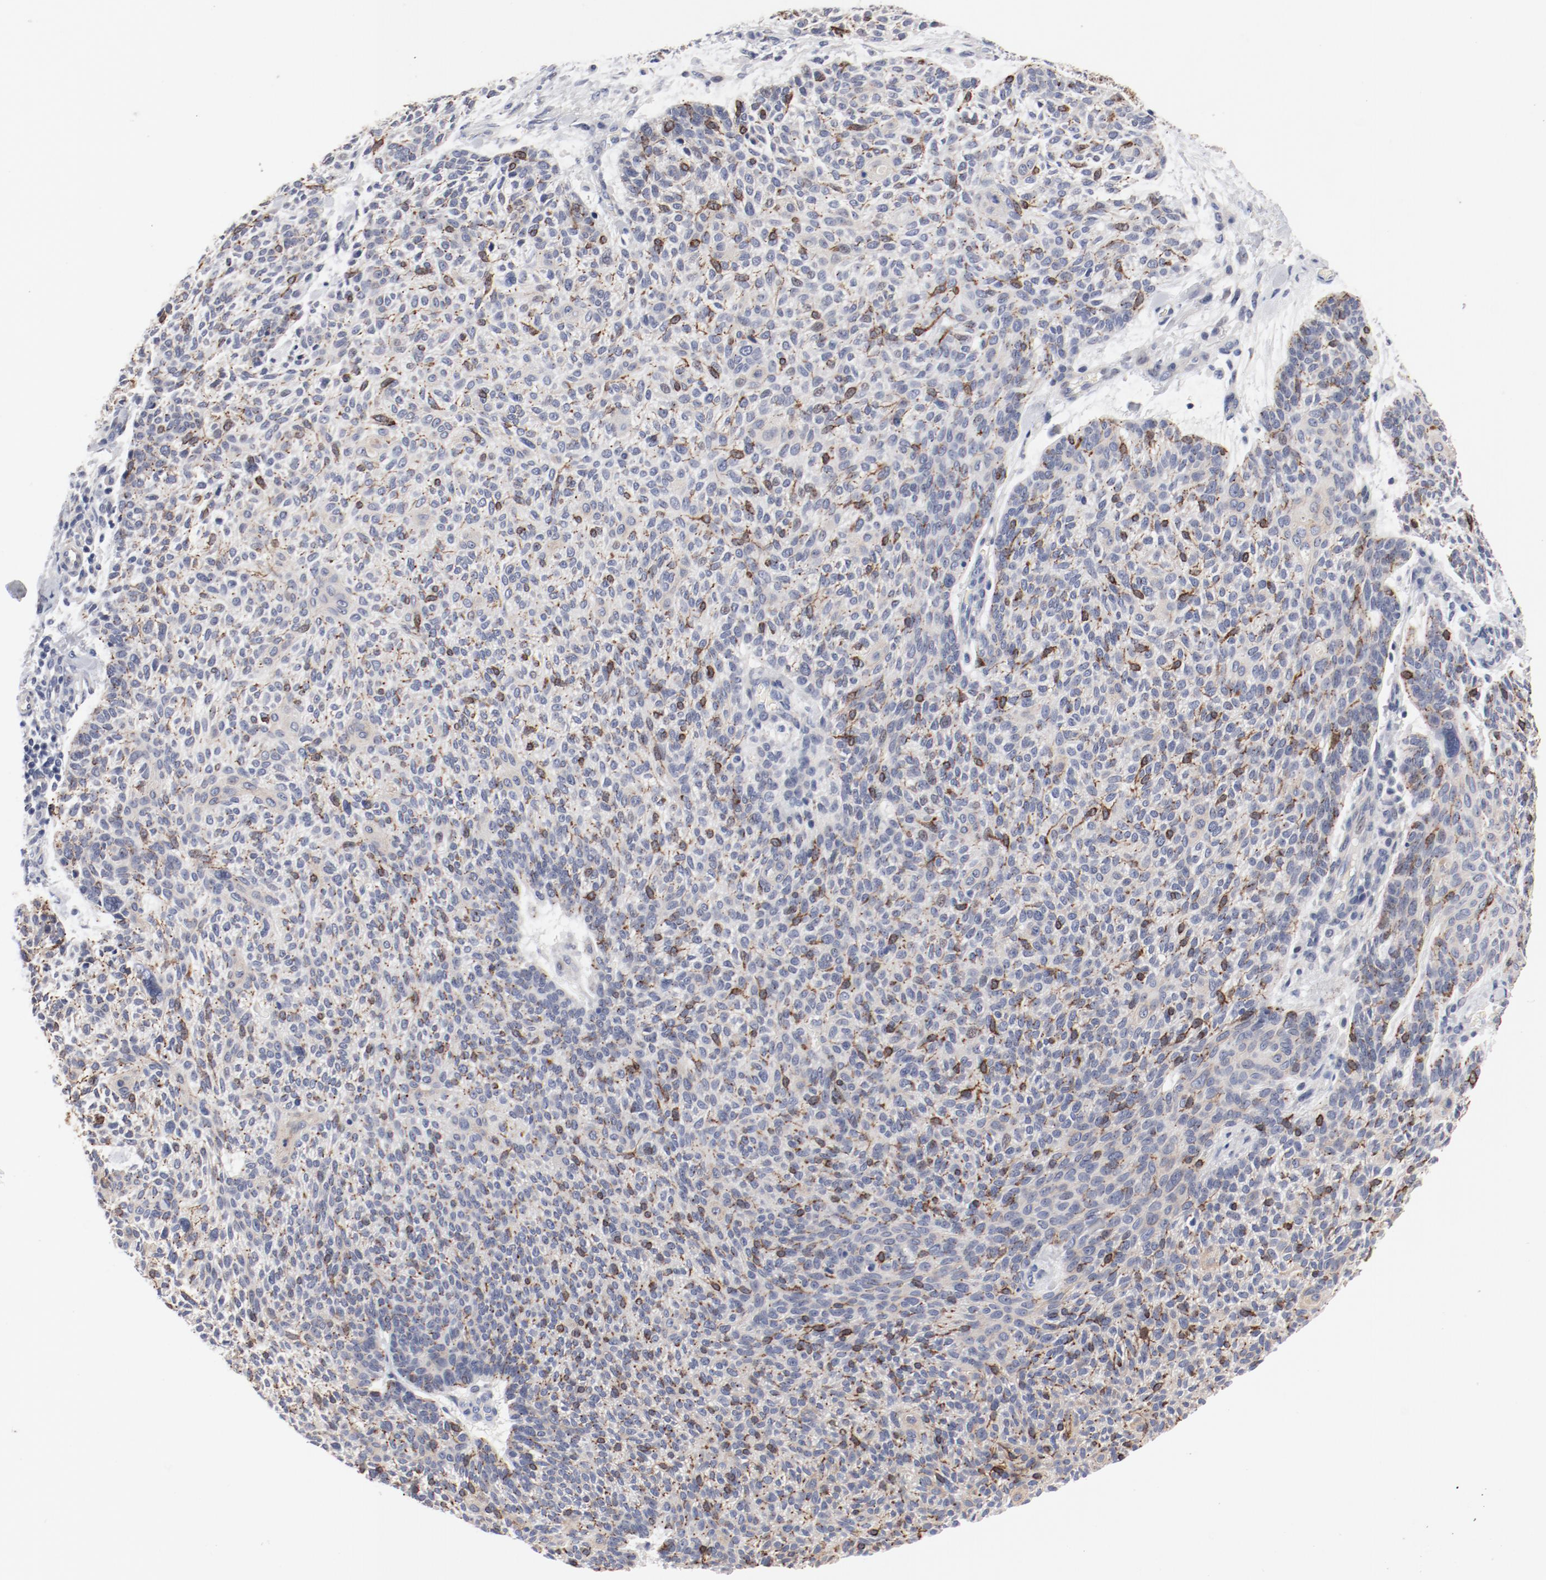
{"staining": {"intensity": "strong", "quantity": "25%-75%", "location": "cytoplasmic/membranous"}, "tissue": "skin cancer", "cell_type": "Tumor cells", "image_type": "cancer", "snomed": [{"axis": "morphology", "description": "Normal tissue, NOS"}, {"axis": "morphology", "description": "Basal cell carcinoma"}, {"axis": "topography", "description": "Skin"}], "caption": "Immunohistochemistry (IHC) of skin cancer (basal cell carcinoma) exhibits high levels of strong cytoplasmic/membranous positivity in approximately 25%-75% of tumor cells.", "gene": "GPR143", "patient": {"sex": "female", "age": 70}}